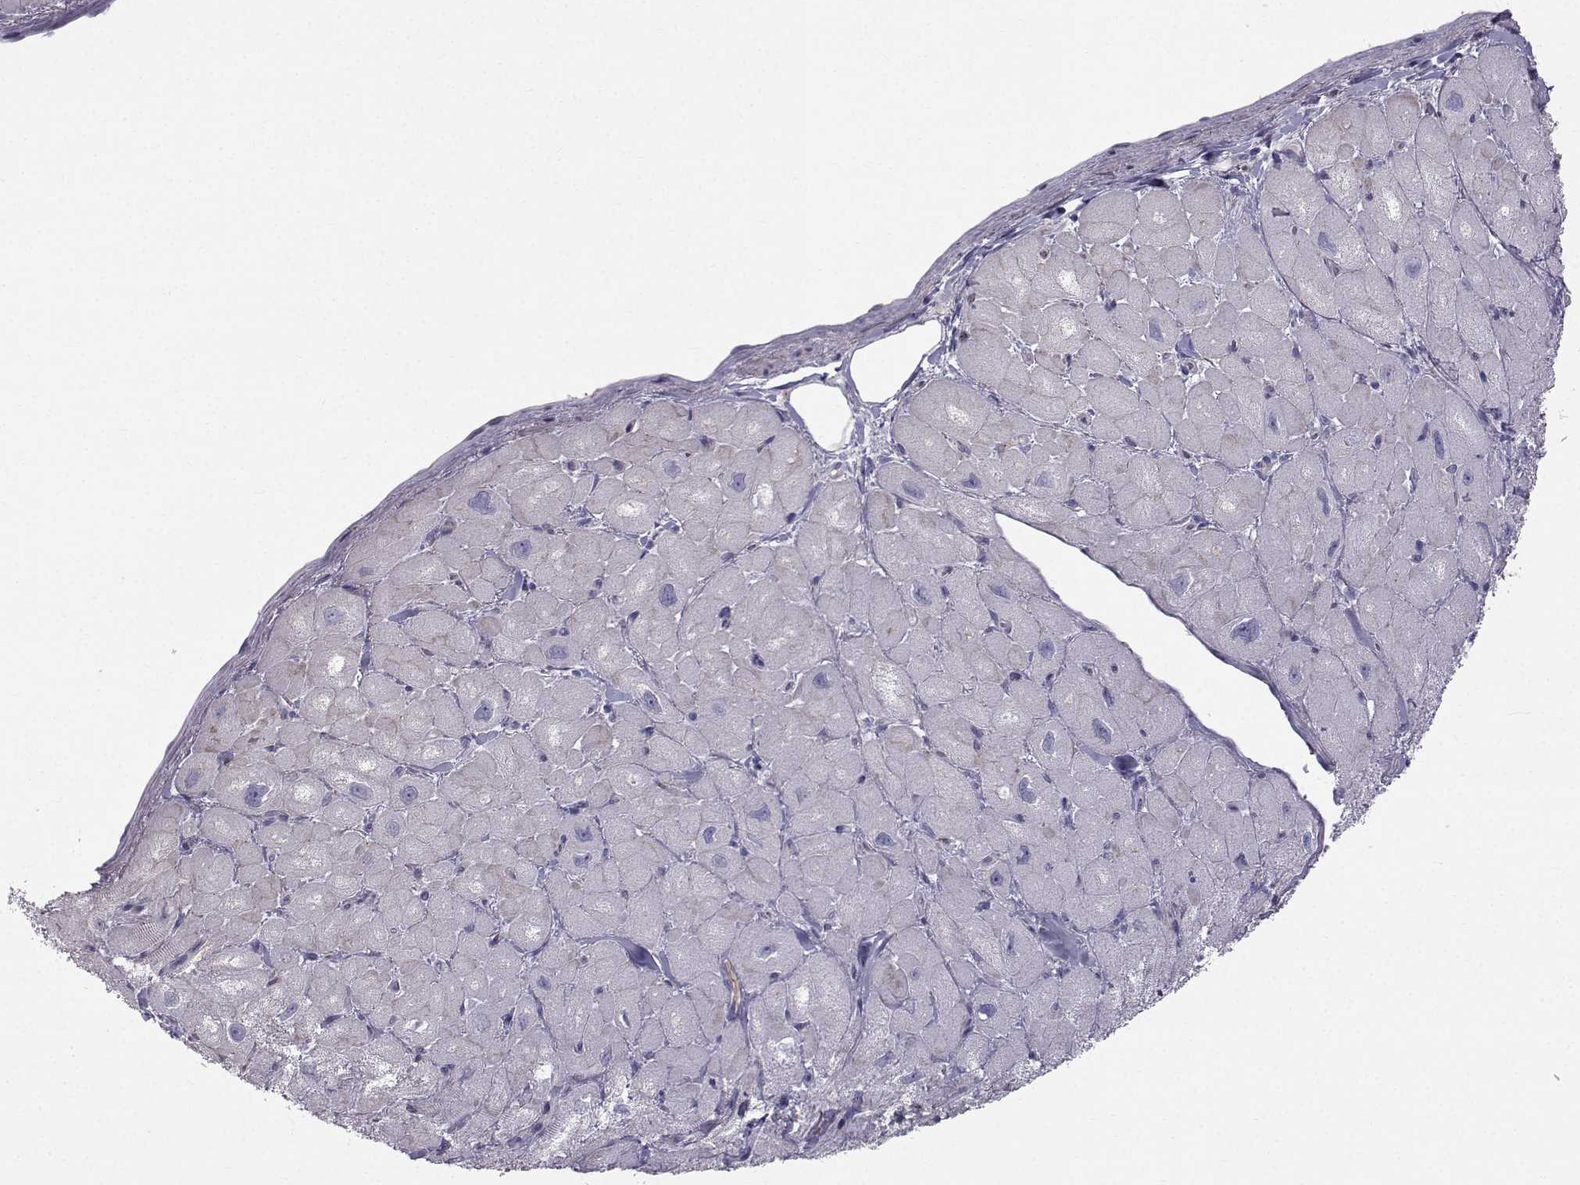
{"staining": {"intensity": "weak", "quantity": "<25%", "location": "cytoplasmic/membranous"}, "tissue": "heart muscle", "cell_type": "Cardiomyocytes", "image_type": "normal", "snomed": [{"axis": "morphology", "description": "Normal tissue, NOS"}, {"axis": "topography", "description": "Heart"}], "caption": "Immunohistochemical staining of unremarkable human heart muscle reveals no significant staining in cardiomyocytes.", "gene": "CALCR", "patient": {"sex": "male", "age": 60}}